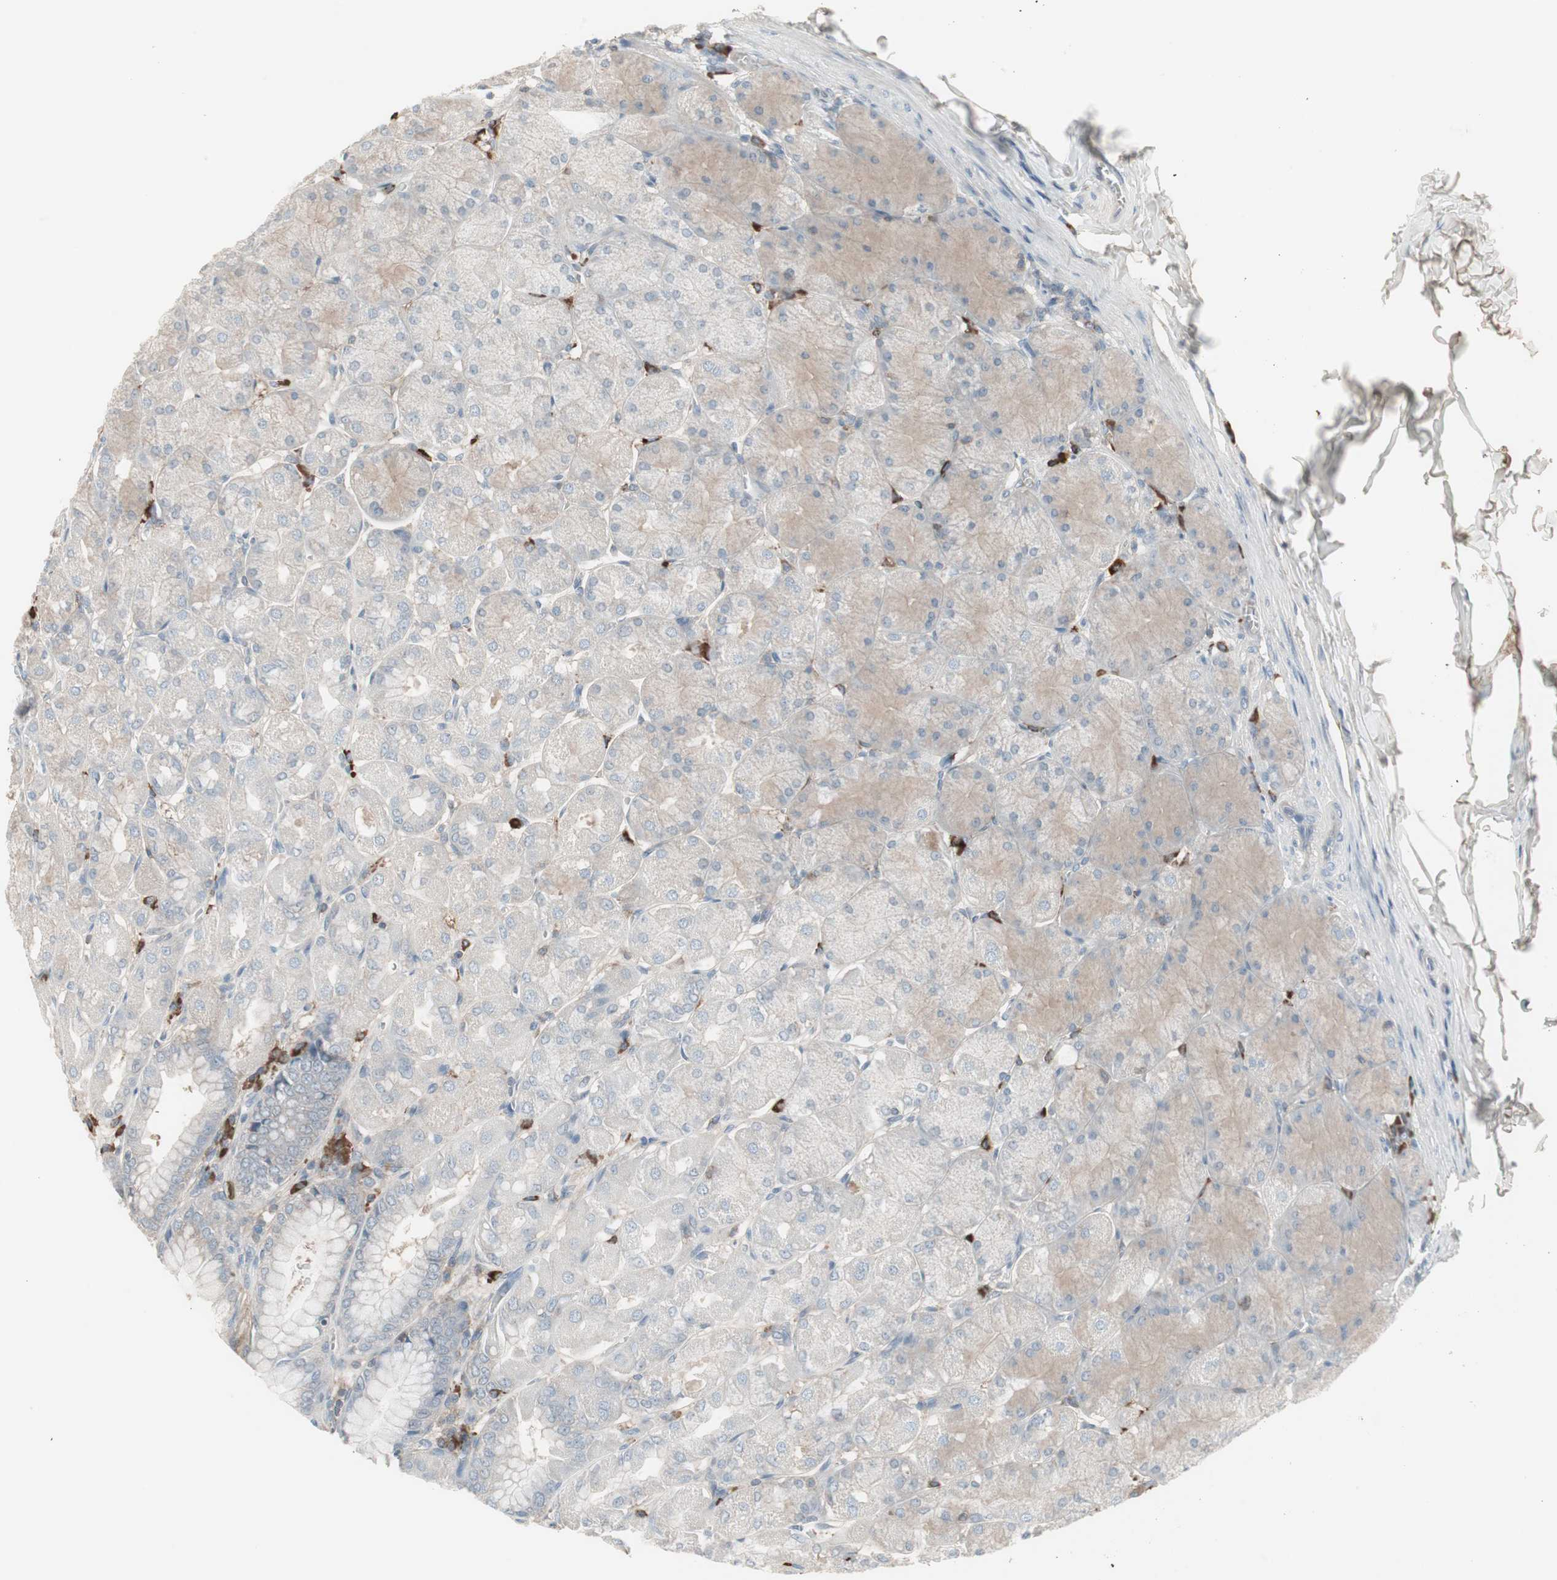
{"staining": {"intensity": "weak", "quantity": "25%-75%", "location": "cytoplasmic/membranous"}, "tissue": "stomach", "cell_type": "Glandular cells", "image_type": "normal", "snomed": [{"axis": "morphology", "description": "Normal tissue, NOS"}, {"axis": "topography", "description": "Stomach, upper"}], "caption": "Glandular cells reveal low levels of weak cytoplasmic/membranous staining in approximately 25%-75% of cells in unremarkable stomach.", "gene": "ZSCAN32", "patient": {"sex": "female", "age": 56}}